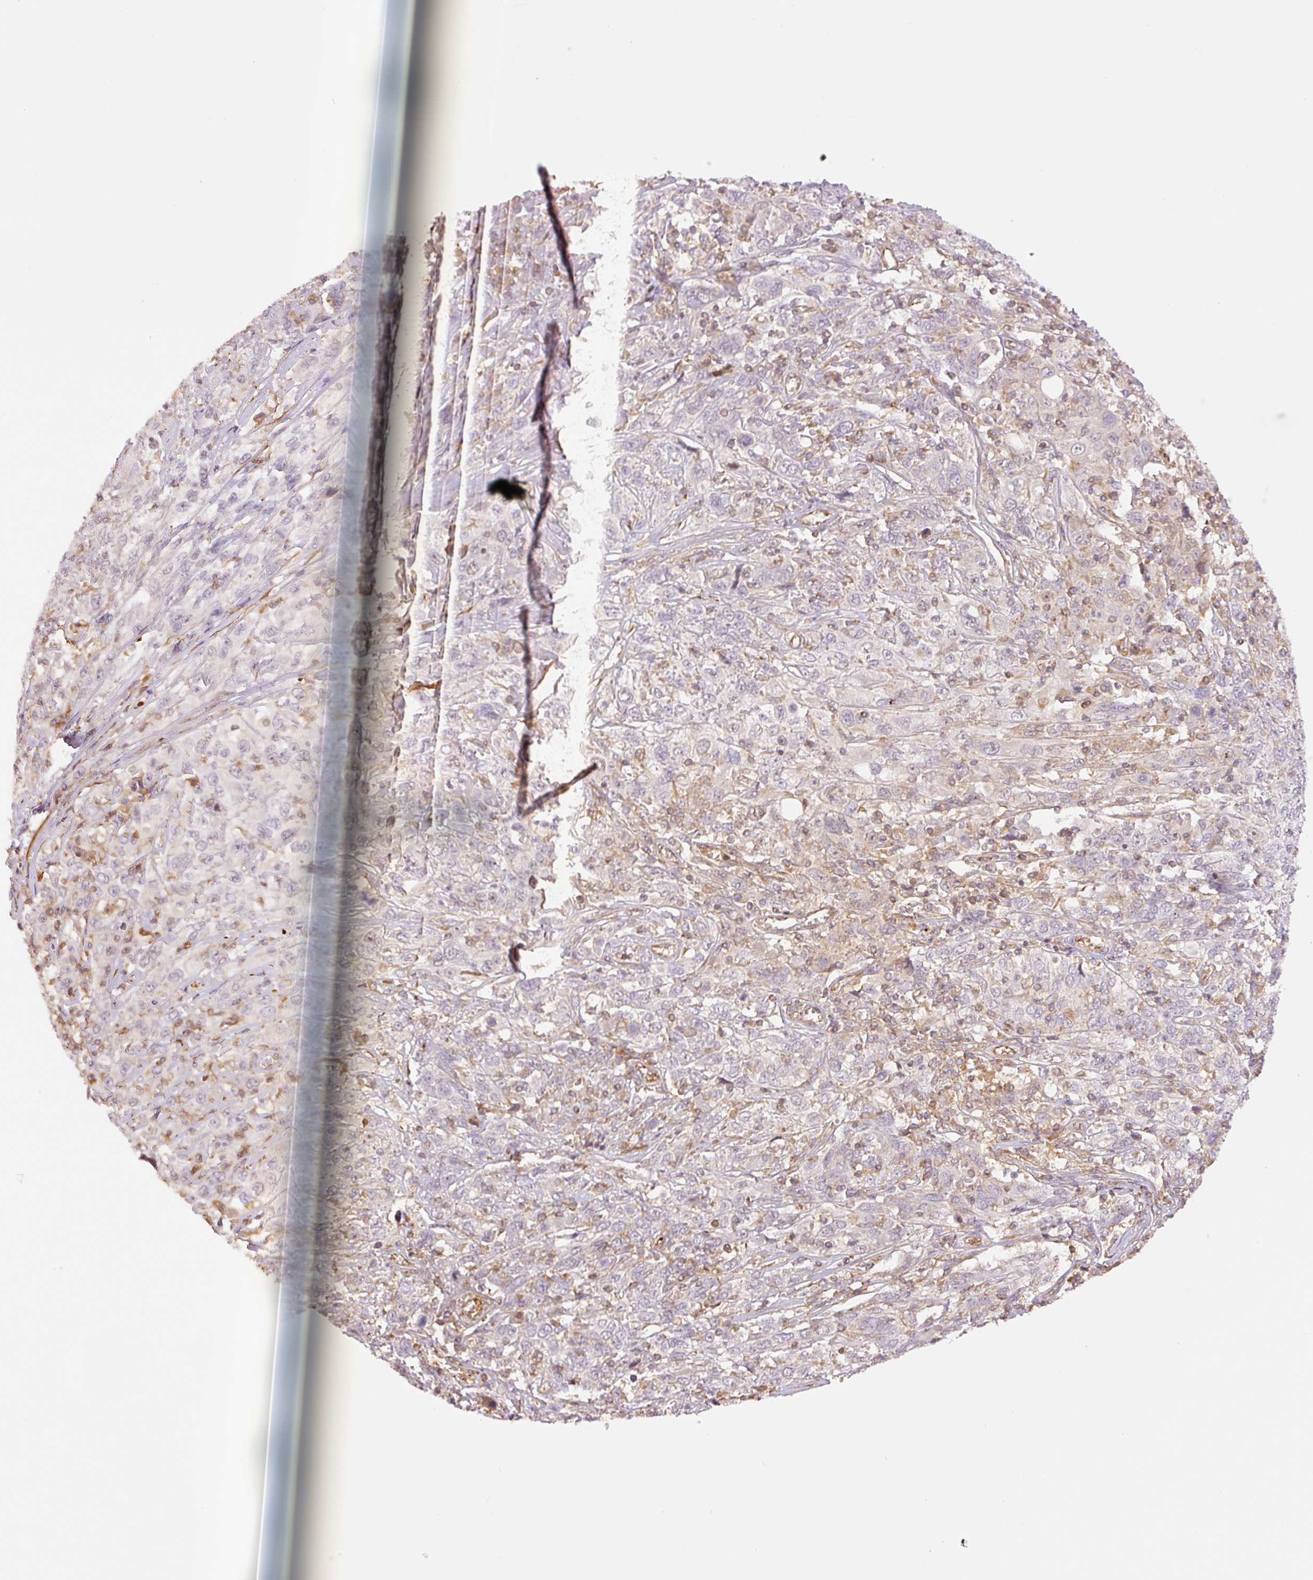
{"staining": {"intensity": "negative", "quantity": "none", "location": "none"}, "tissue": "cervical cancer", "cell_type": "Tumor cells", "image_type": "cancer", "snomed": [{"axis": "morphology", "description": "Squamous cell carcinoma, NOS"}, {"axis": "topography", "description": "Cervix"}], "caption": "Human cervical squamous cell carcinoma stained for a protein using IHC reveals no positivity in tumor cells.", "gene": "PCK2", "patient": {"sex": "female", "age": 46}}